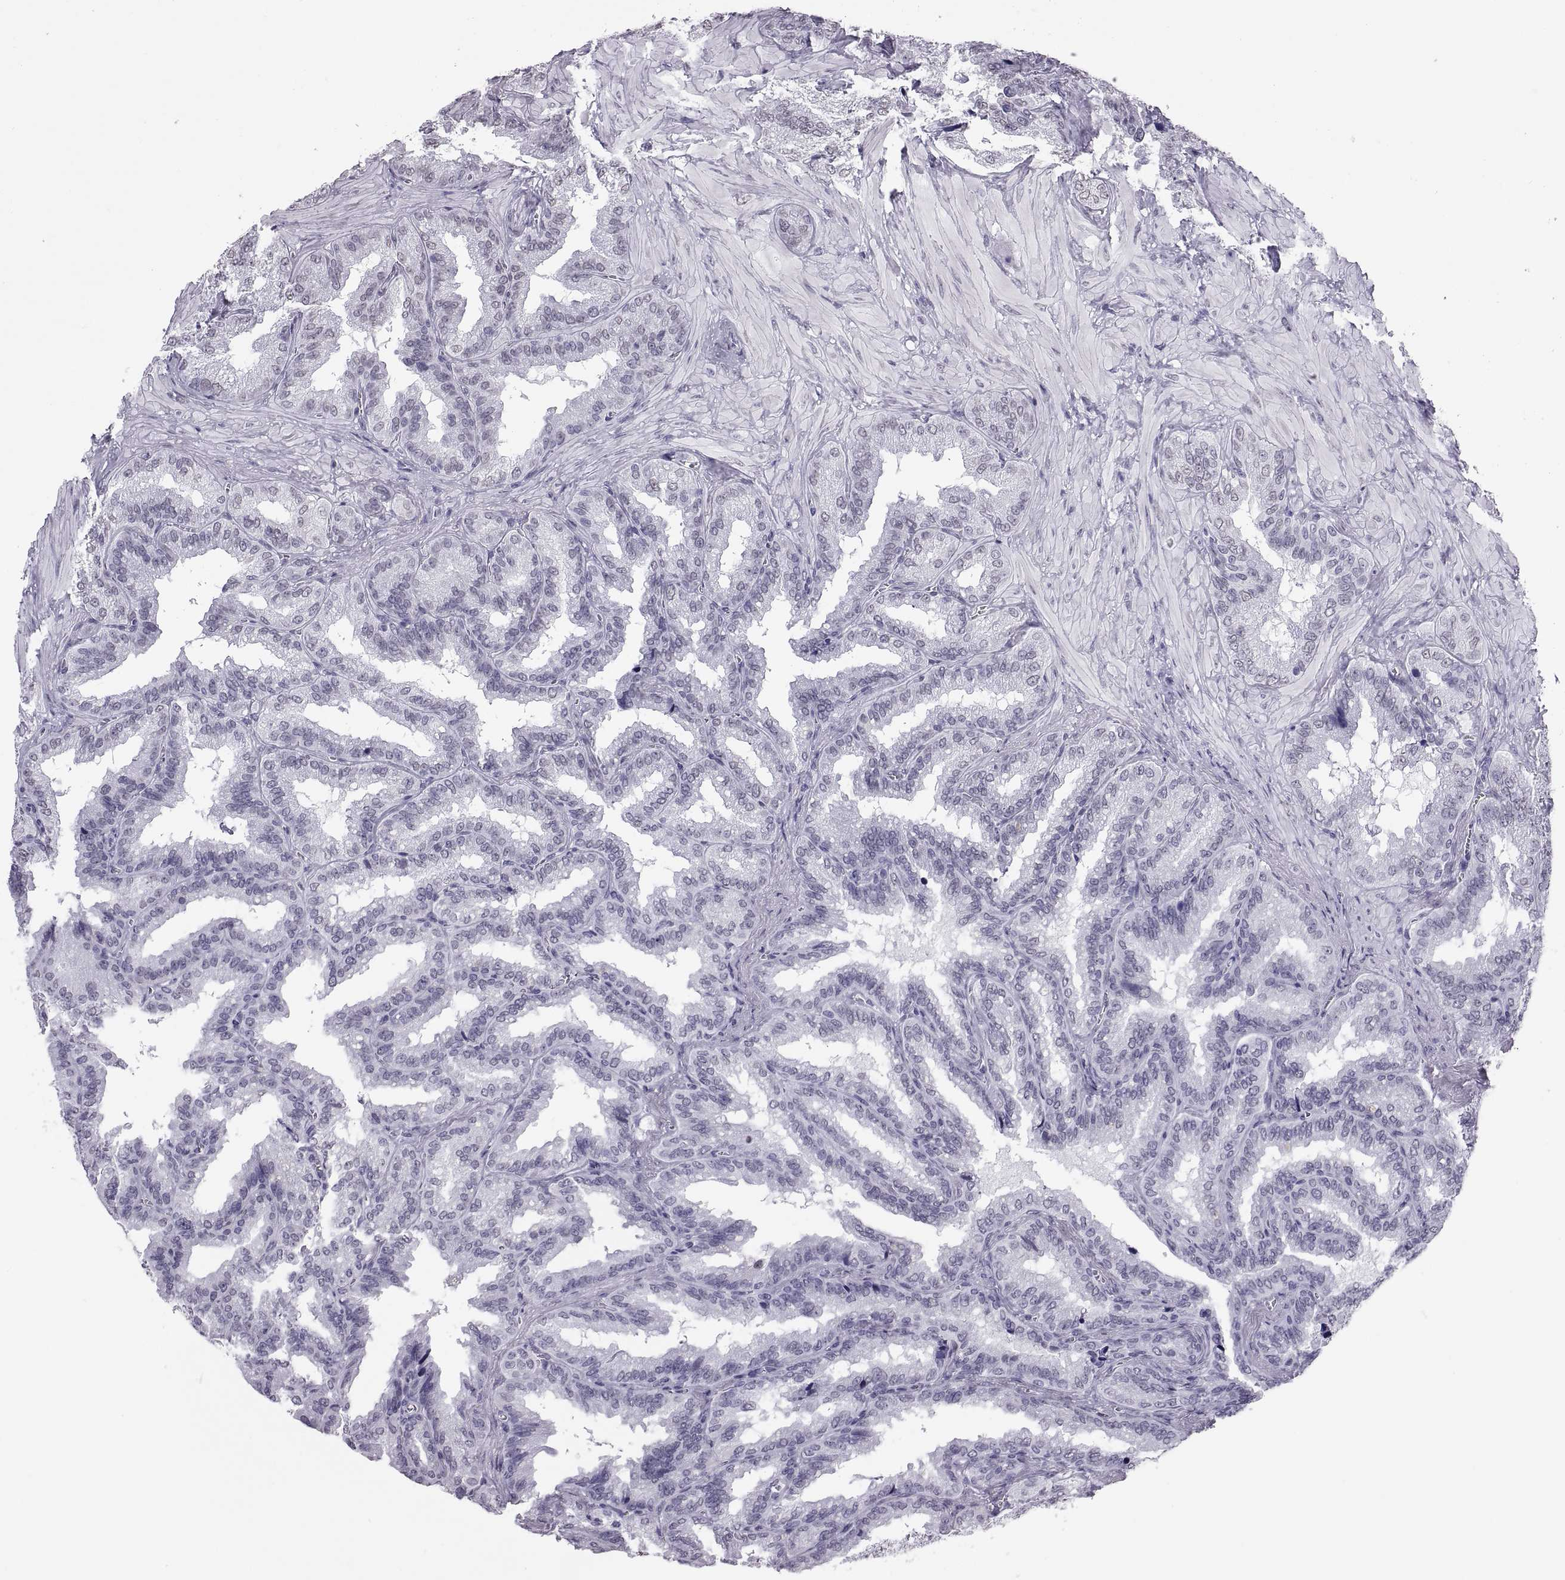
{"staining": {"intensity": "negative", "quantity": "none", "location": "none"}, "tissue": "seminal vesicle", "cell_type": "Glandular cells", "image_type": "normal", "snomed": [{"axis": "morphology", "description": "Normal tissue, NOS"}, {"axis": "topography", "description": "Seminal veicle"}], "caption": "High power microscopy photomicrograph of an immunohistochemistry micrograph of unremarkable seminal vesicle, revealing no significant positivity in glandular cells.", "gene": "CARTPT", "patient": {"sex": "male", "age": 37}}